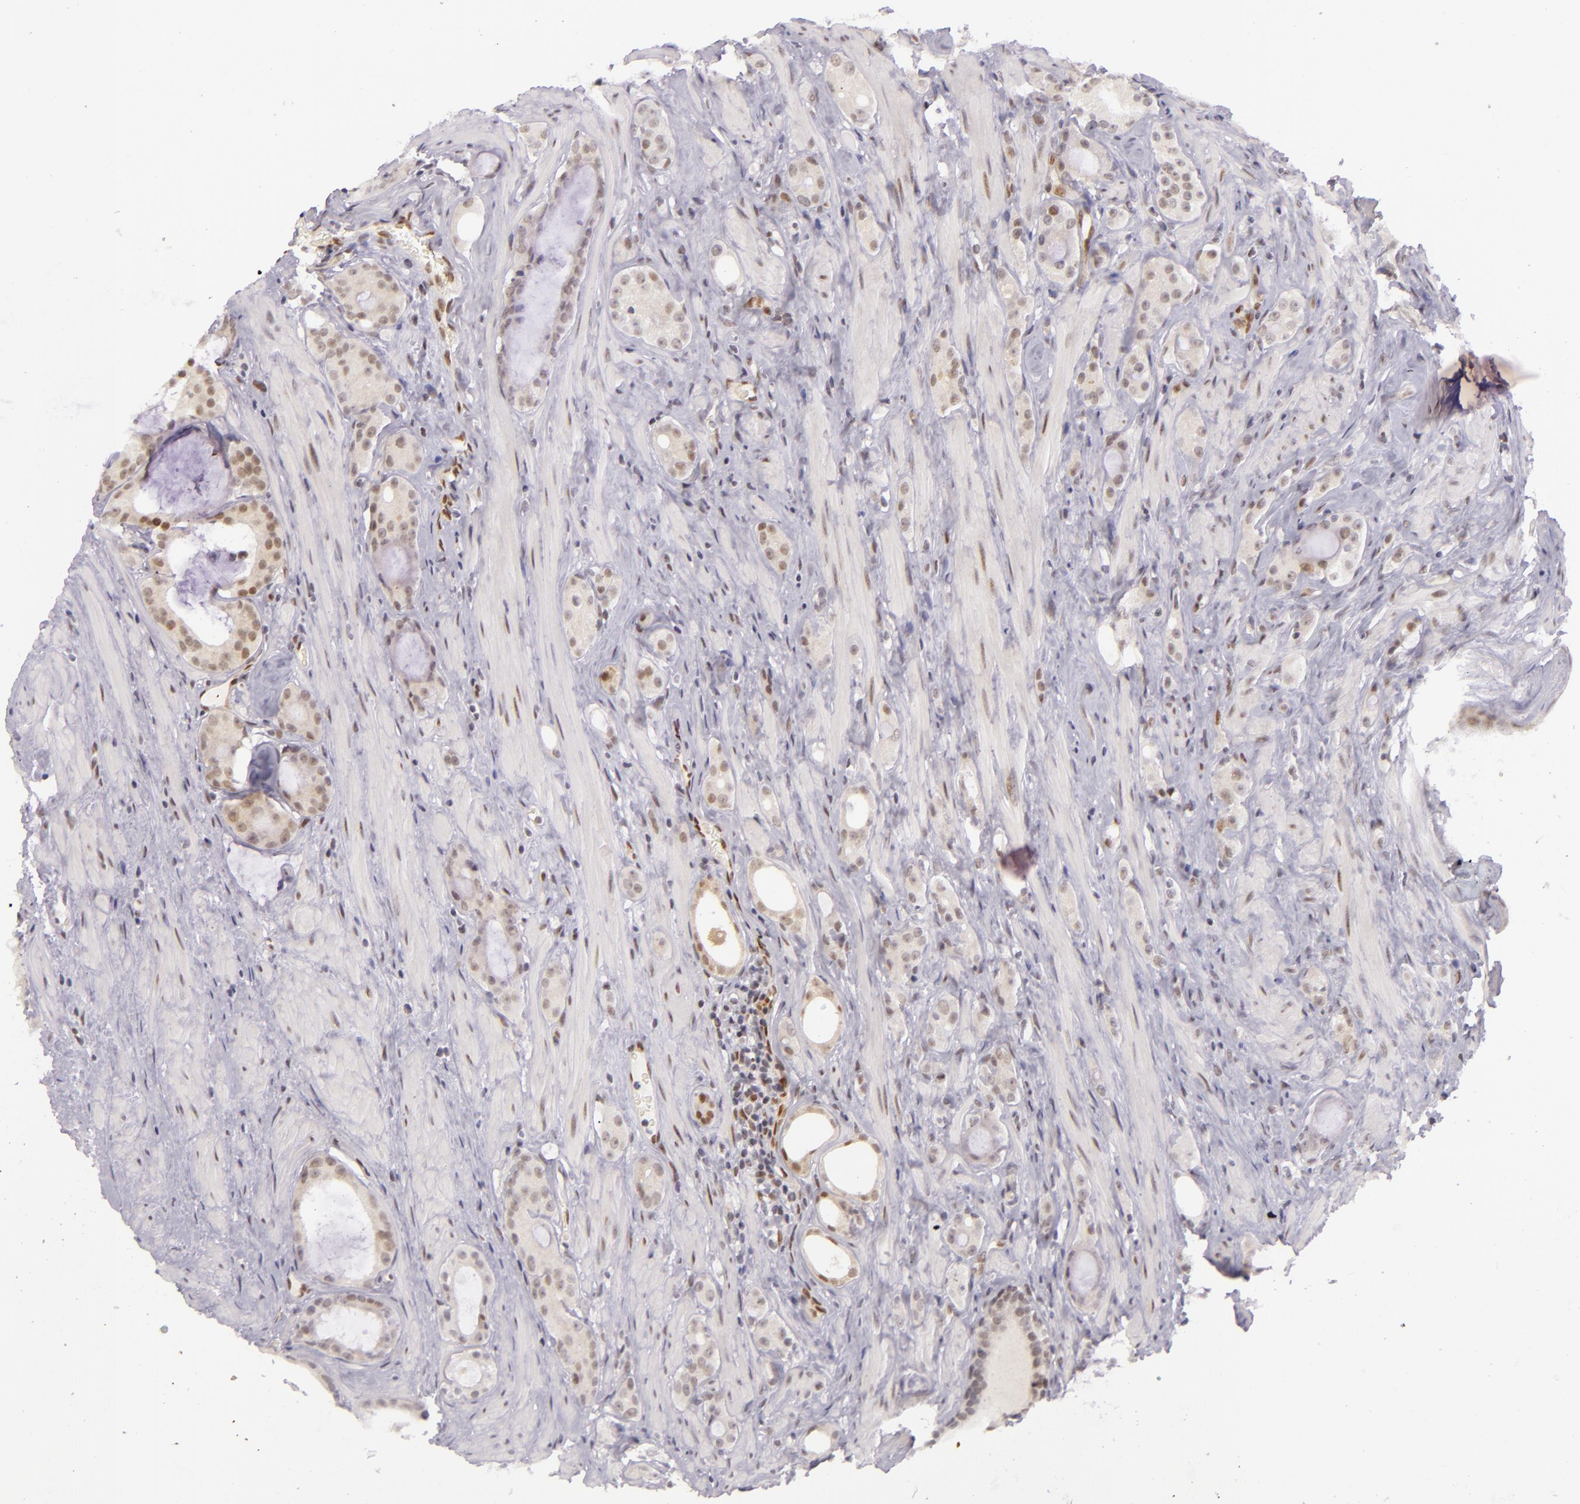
{"staining": {"intensity": "weak", "quantity": "25%-75%", "location": "cytoplasmic/membranous,nuclear"}, "tissue": "prostate cancer", "cell_type": "Tumor cells", "image_type": "cancer", "snomed": [{"axis": "morphology", "description": "Adenocarcinoma, Medium grade"}, {"axis": "topography", "description": "Prostate"}], "caption": "Protein expression analysis of prostate cancer shows weak cytoplasmic/membranous and nuclear expression in approximately 25%-75% of tumor cells. (Brightfield microscopy of DAB IHC at high magnification).", "gene": "BCL3", "patient": {"sex": "male", "age": 73}}